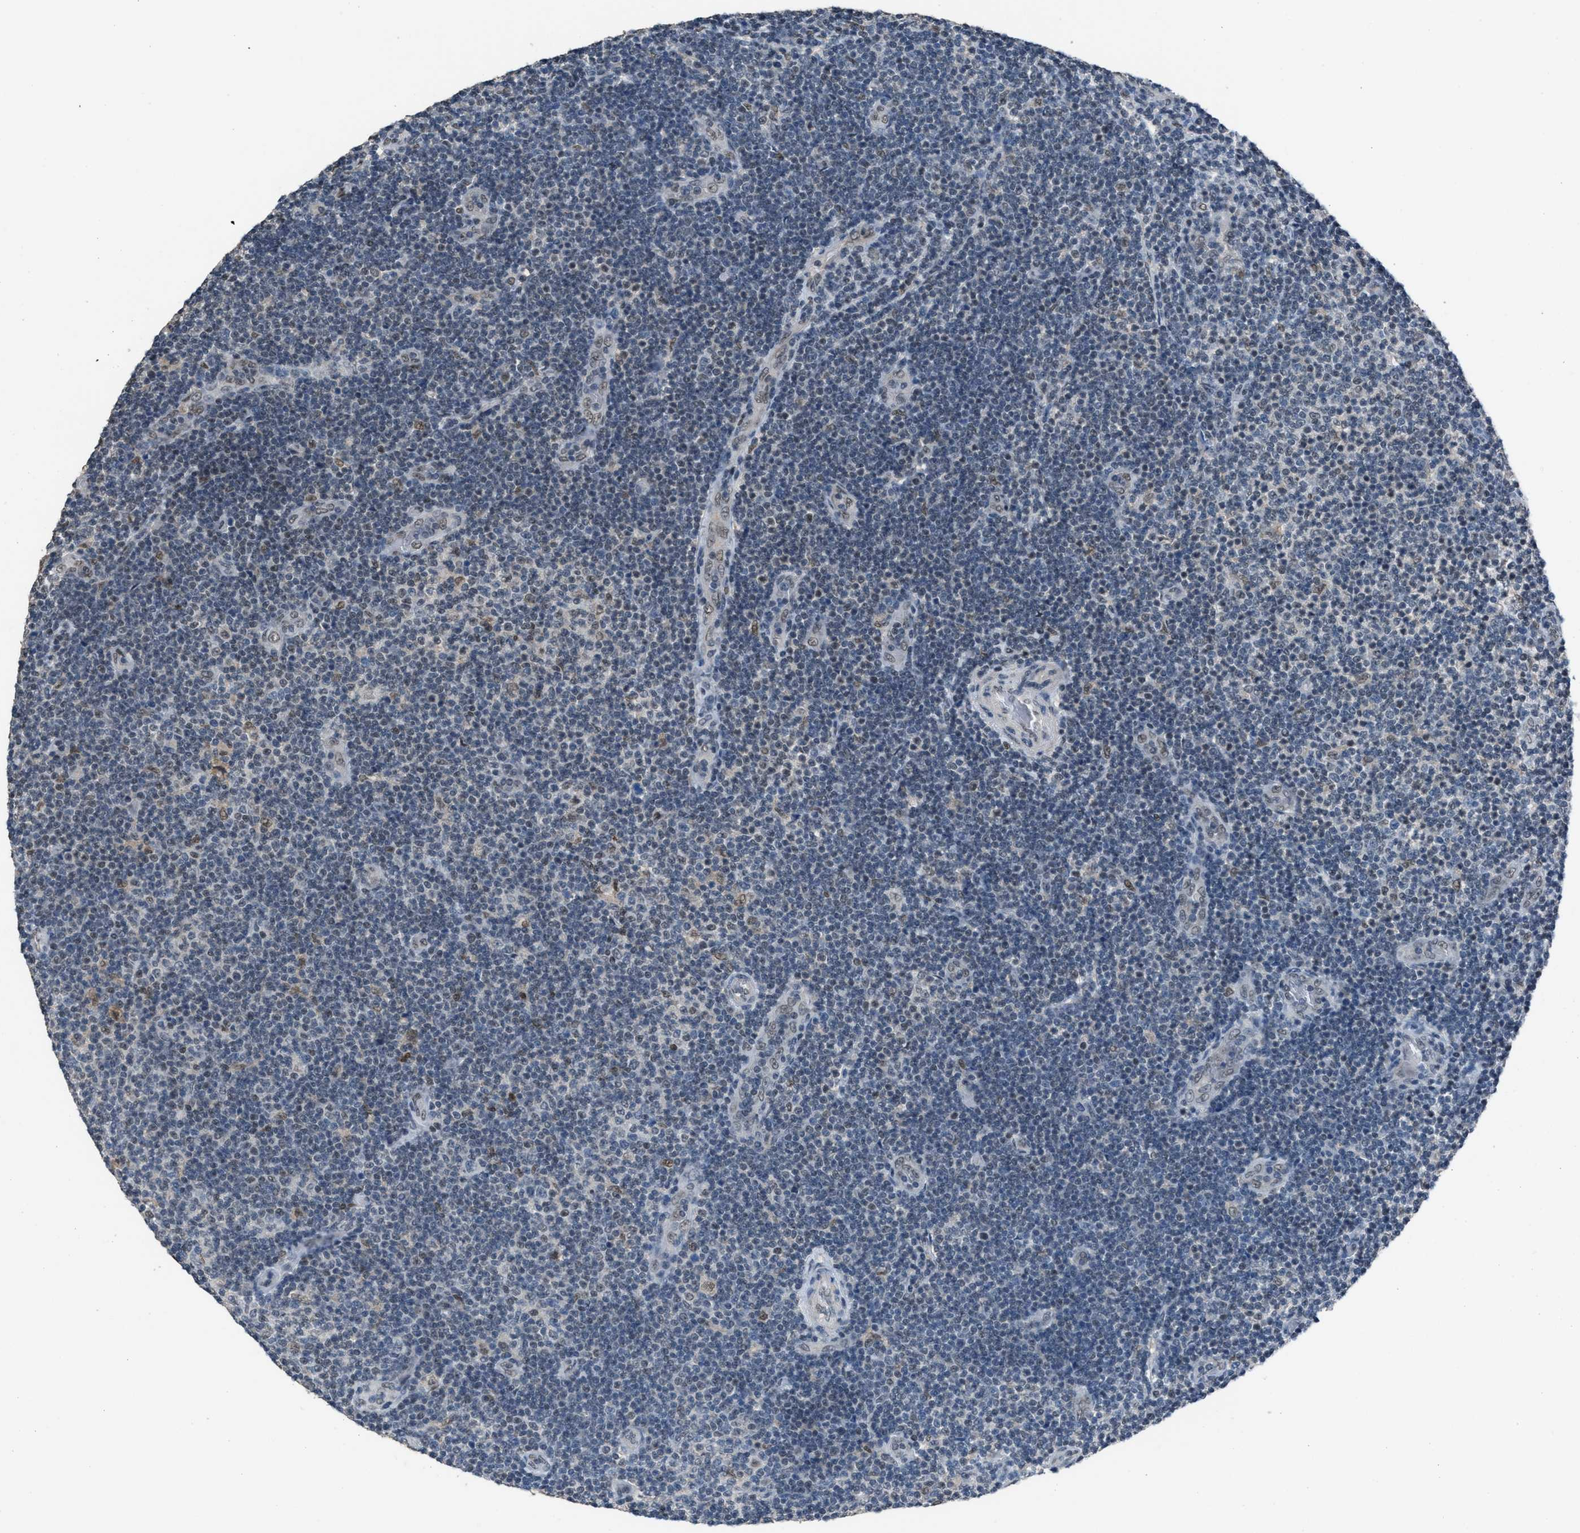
{"staining": {"intensity": "weak", "quantity": "<25%", "location": "nuclear"}, "tissue": "lymphoma", "cell_type": "Tumor cells", "image_type": "cancer", "snomed": [{"axis": "morphology", "description": "Malignant lymphoma, non-Hodgkin's type, Low grade"}, {"axis": "topography", "description": "Lymph node"}], "caption": "DAB (3,3'-diaminobenzidine) immunohistochemical staining of human low-grade malignant lymphoma, non-Hodgkin's type reveals no significant expression in tumor cells.", "gene": "ZNF276", "patient": {"sex": "male", "age": 83}}